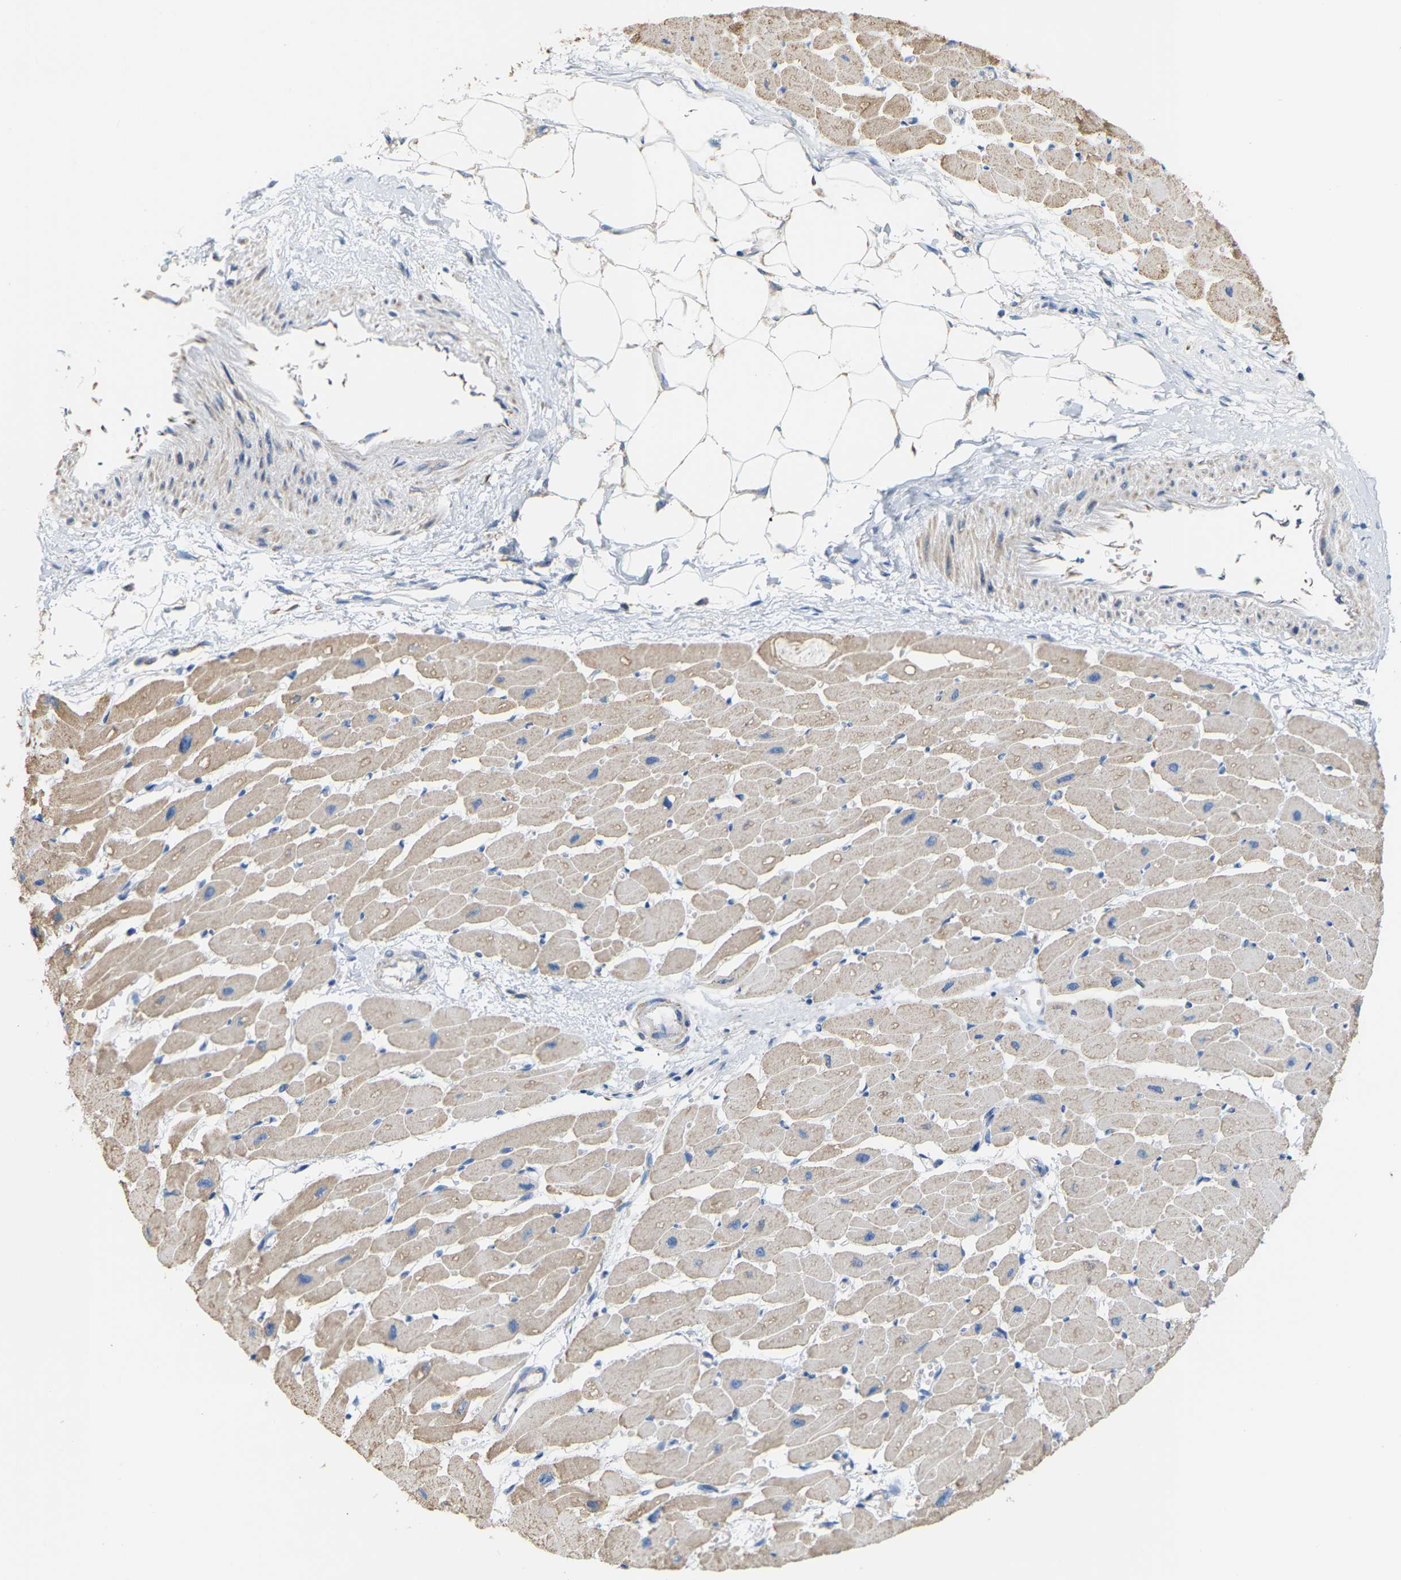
{"staining": {"intensity": "moderate", "quantity": "<25%", "location": "cytoplasmic/membranous"}, "tissue": "heart muscle", "cell_type": "Cardiomyocytes", "image_type": "normal", "snomed": [{"axis": "morphology", "description": "Normal tissue, NOS"}, {"axis": "topography", "description": "Heart"}], "caption": "Moderate cytoplasmic/membranous positivity for a protein is identified in approximately <25% of cardiomyocytes of unremarkable heart muscle using immunohistochemistry.", "gene": "CROT", "patient": {"sex": "female", "age": 54}}